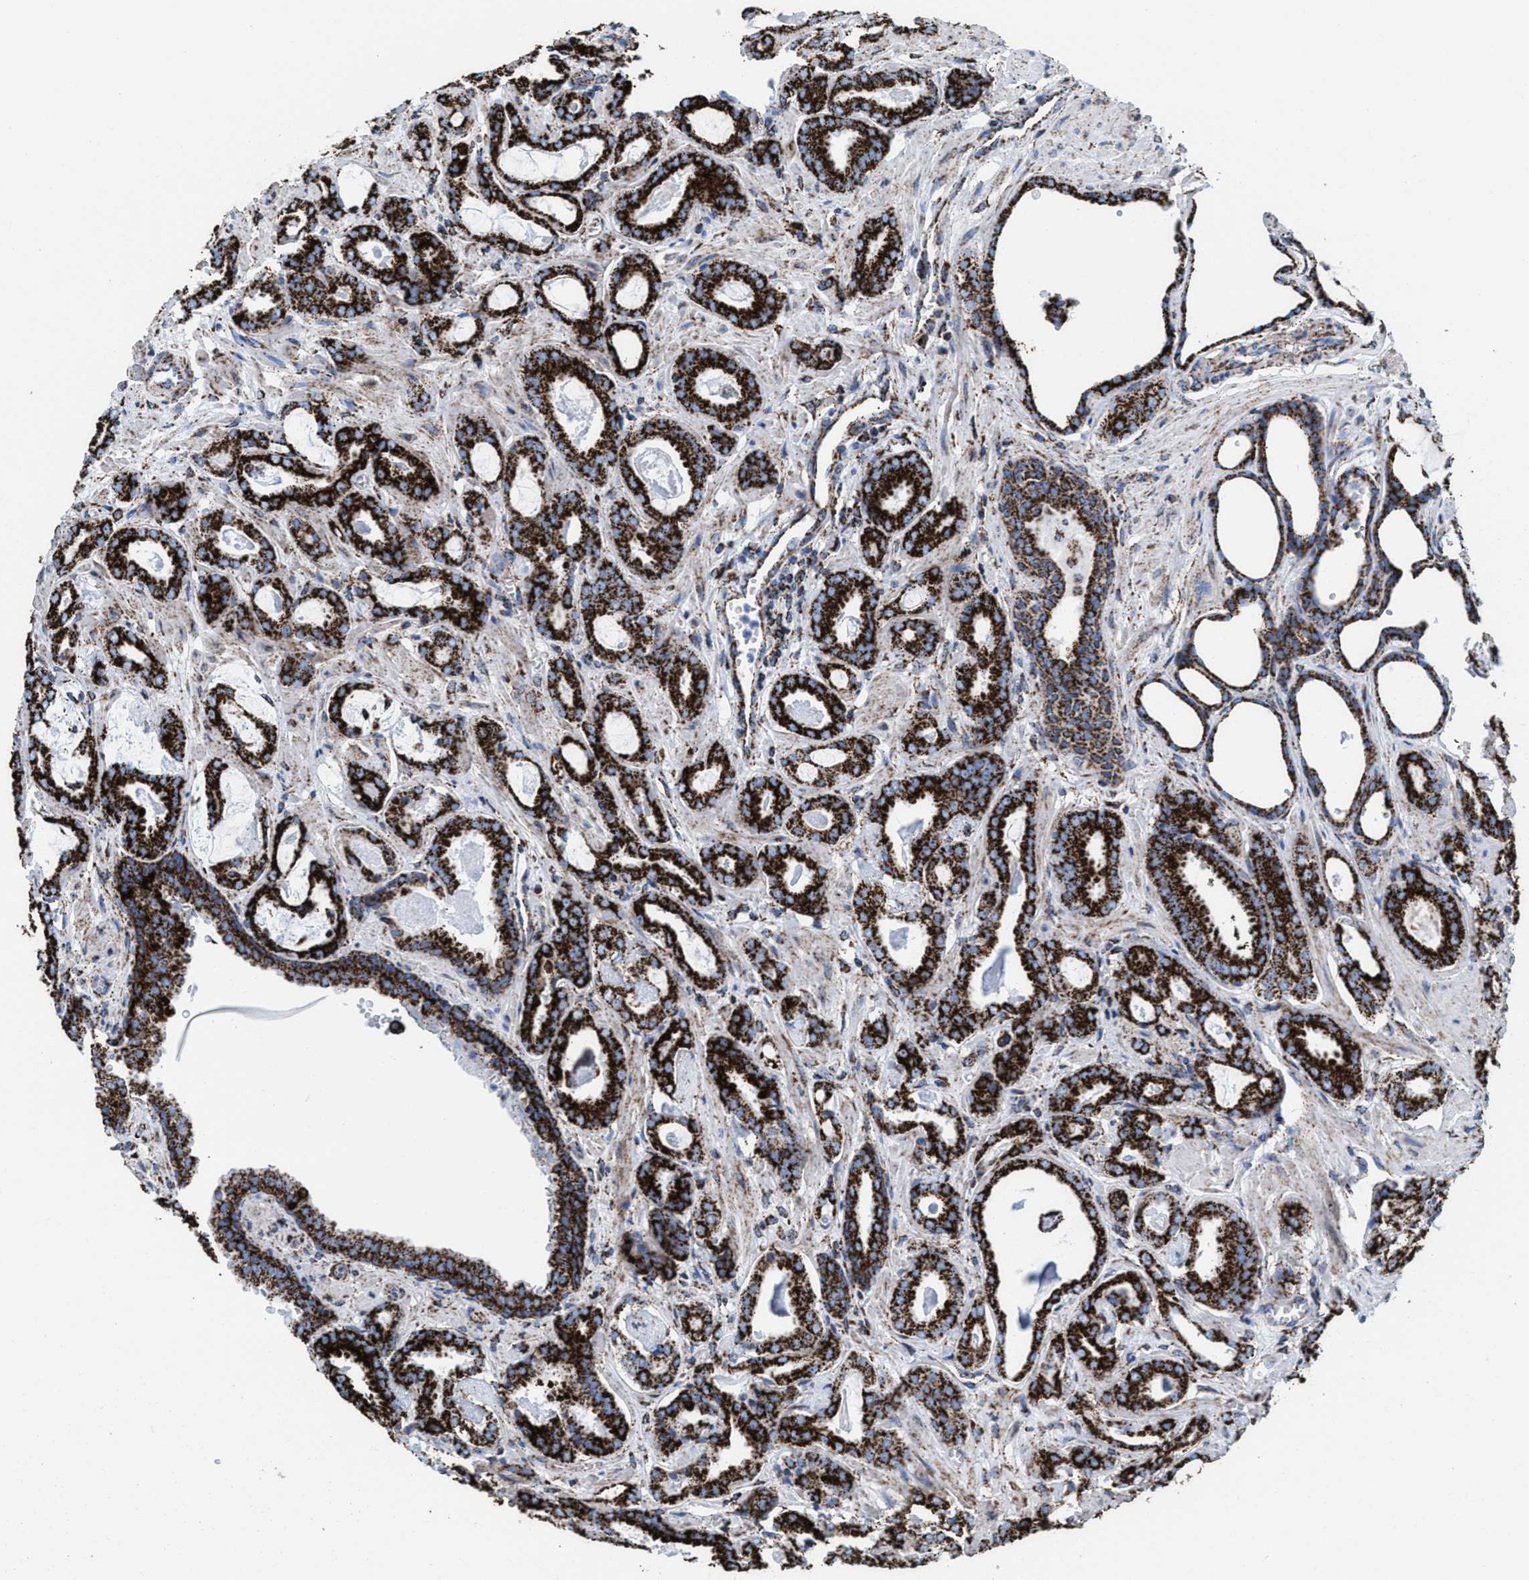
{"staining": {"intensity": "strong", "quantity": ">75%", "location": "cytoplasmic/membranous"}, "tissue": "prostate cancer", "cell_type": "Tumor cells", "image_type": "cancer", "snomed": [{"axis": "morphology", "description": "Adenocarcinoma, Low grade"}, {"axis": "topography", "description": "Prostate"}], "caption": "Strong cytoplasmic/membranous positivity for a protein is present in approximately >75% of tumor cells of prostate adenocarcinoma (low-grade) using immunohistochemistry (IHC).", "gene": "ECHS1", "patient": {"sex": "male", "age": 53}}